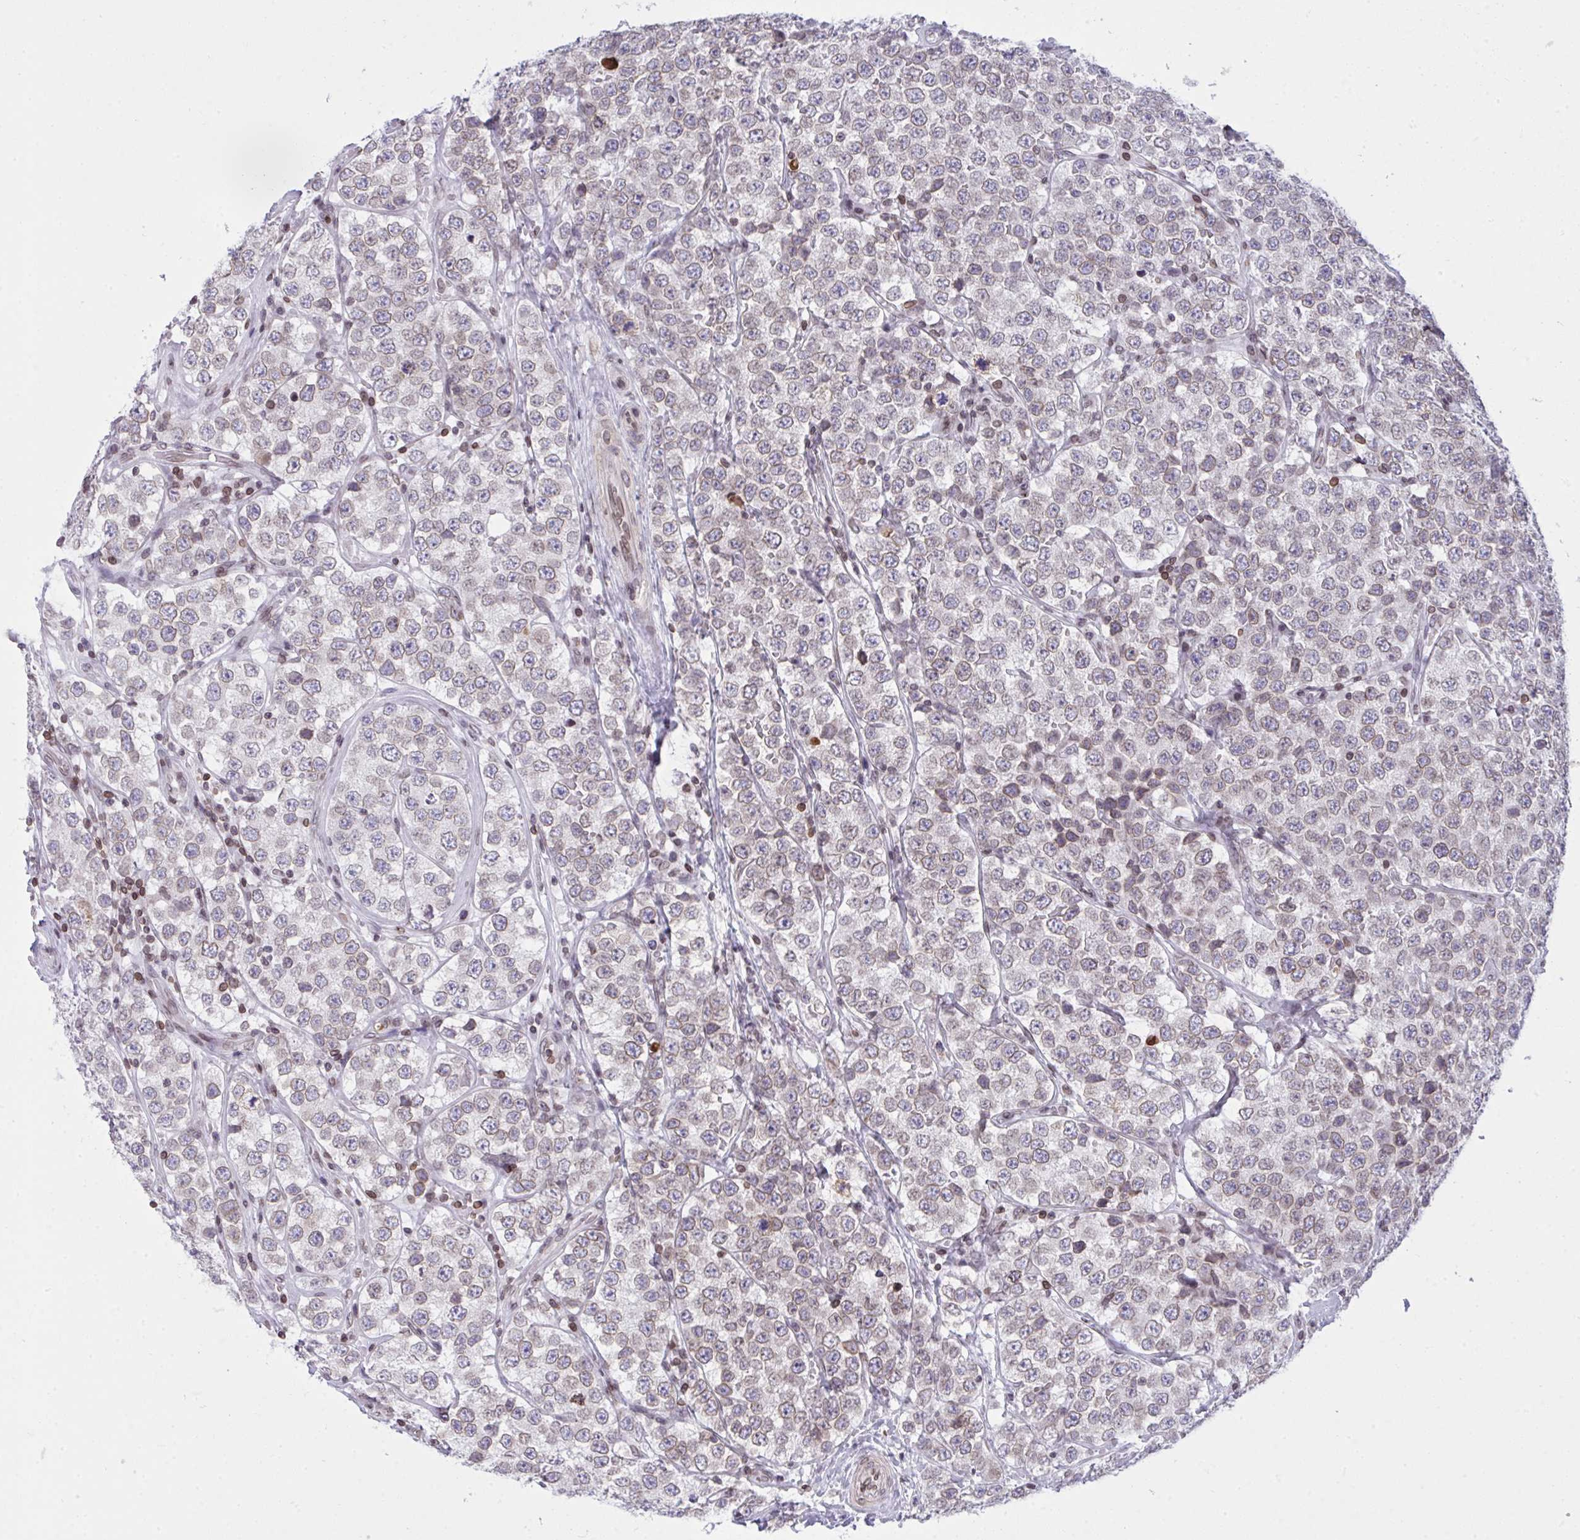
{"staining": {"intensity": "weak", "quantity": "25%-75%", "location": "cytoplasmic/membranous,nuclear"}, "tissue": "testis cancer", "cell_type": "Tumor cells", "image_type": "cancer", "snomed": [{"axis": "morphology", "description": "Seminoma, NOS"}, {"axis": "topography", "description": "Testis"}], "caption": "Protein staining by IHC demonstrates weak cytoplasmic/membranous and nuclear expression in approximately 25%-75% of tumor cells in testis seminoma. (brown staining indicates protein expression, while blue staining denotes nuclei).", "gene": "LMNB2", "patient": {"sex": "male", "age": 34}}